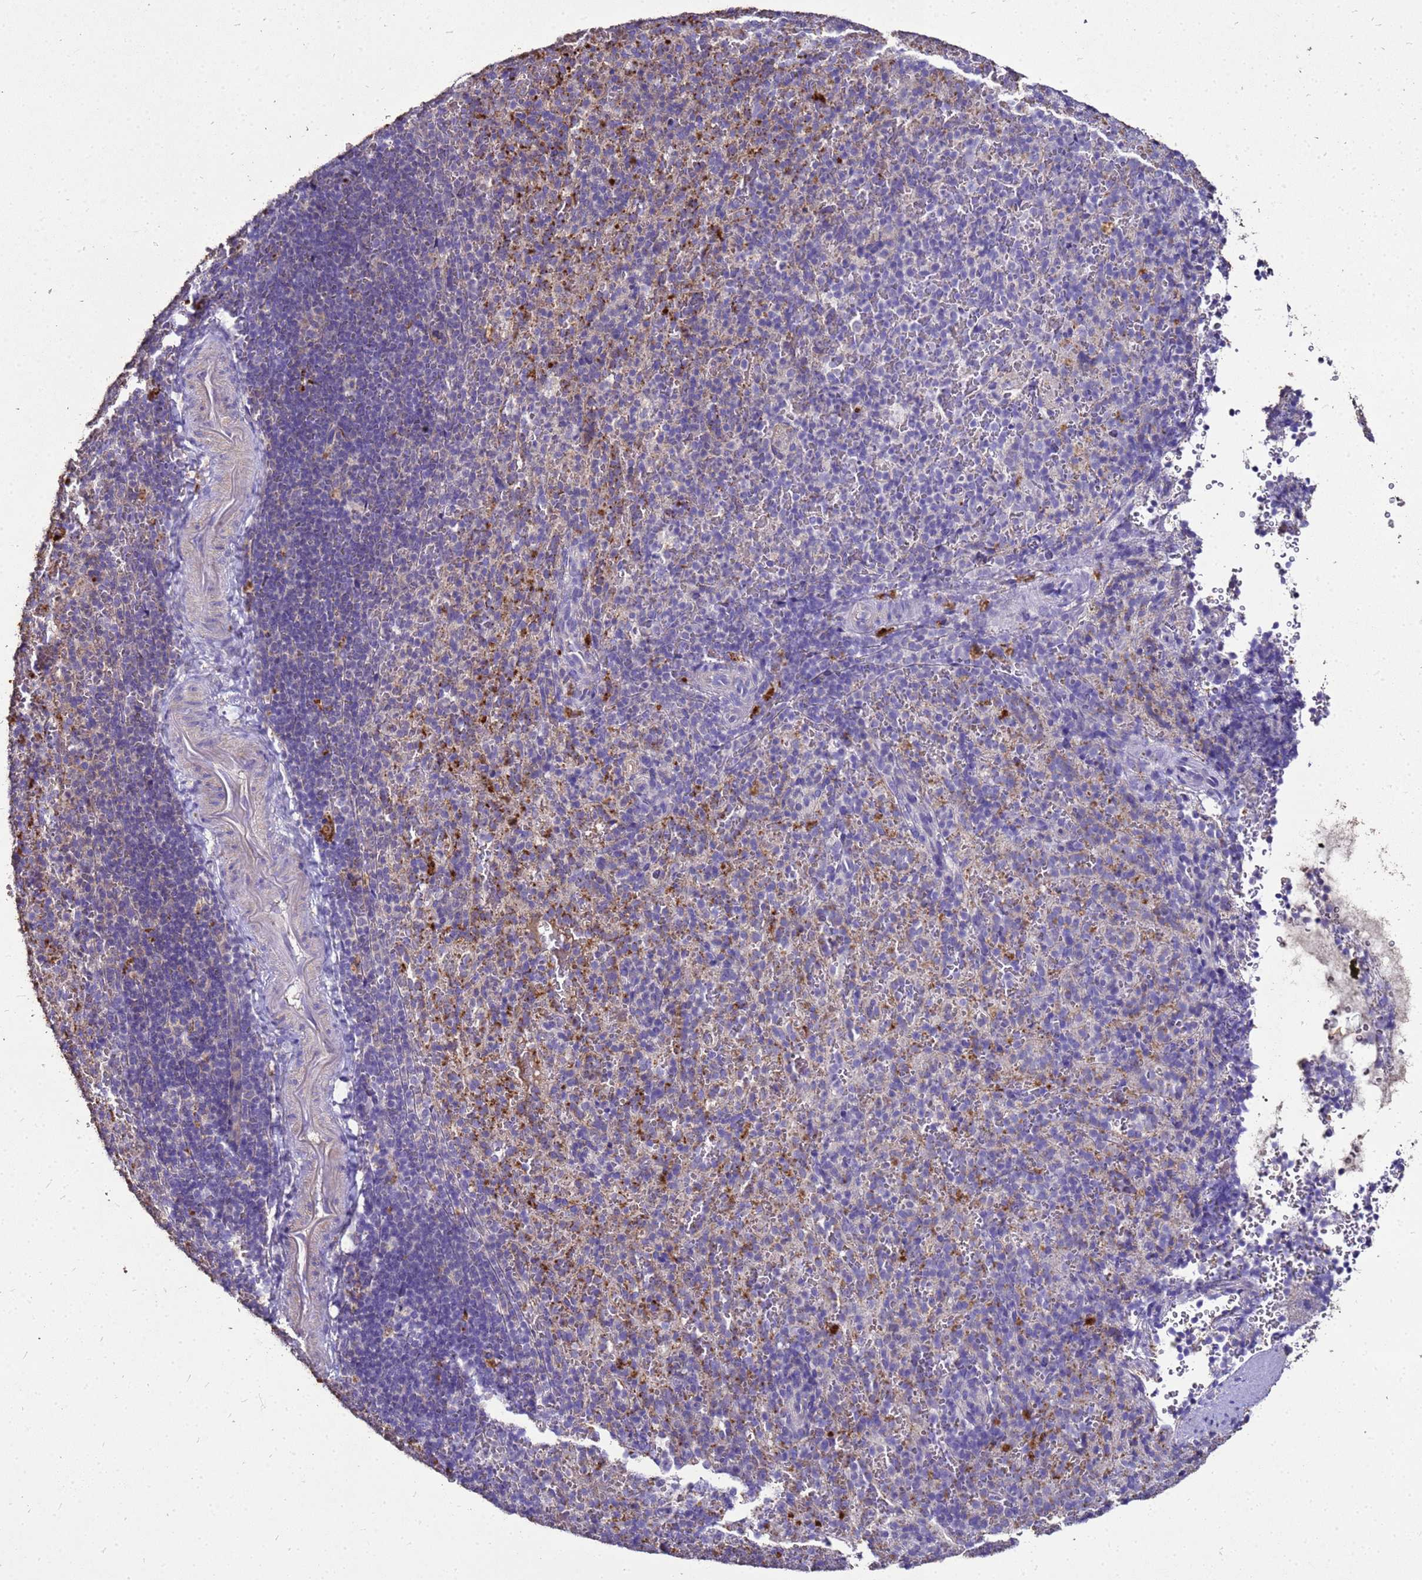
{"staining": {"intensity": "moderate", "quantity": "<25%", "location": "cytoplasmic/membranous"}, "tissue": "spleen", "cell_type": "Cells in red pulp", "image_type": "normal", "snomed": [{"axis": "morphology", "description": "Normal tissue, NOS"}, {"axis": "topography", "description": "Spleen"}], "caption": "Benign spleen was stained to show a protein in brown. There is low levels of moderate cytoplasmic/membranous staining in approximately <25% of cells in red pulp.", "gene": "S100A2", "patient": {"sex": "female", "age": 21}}